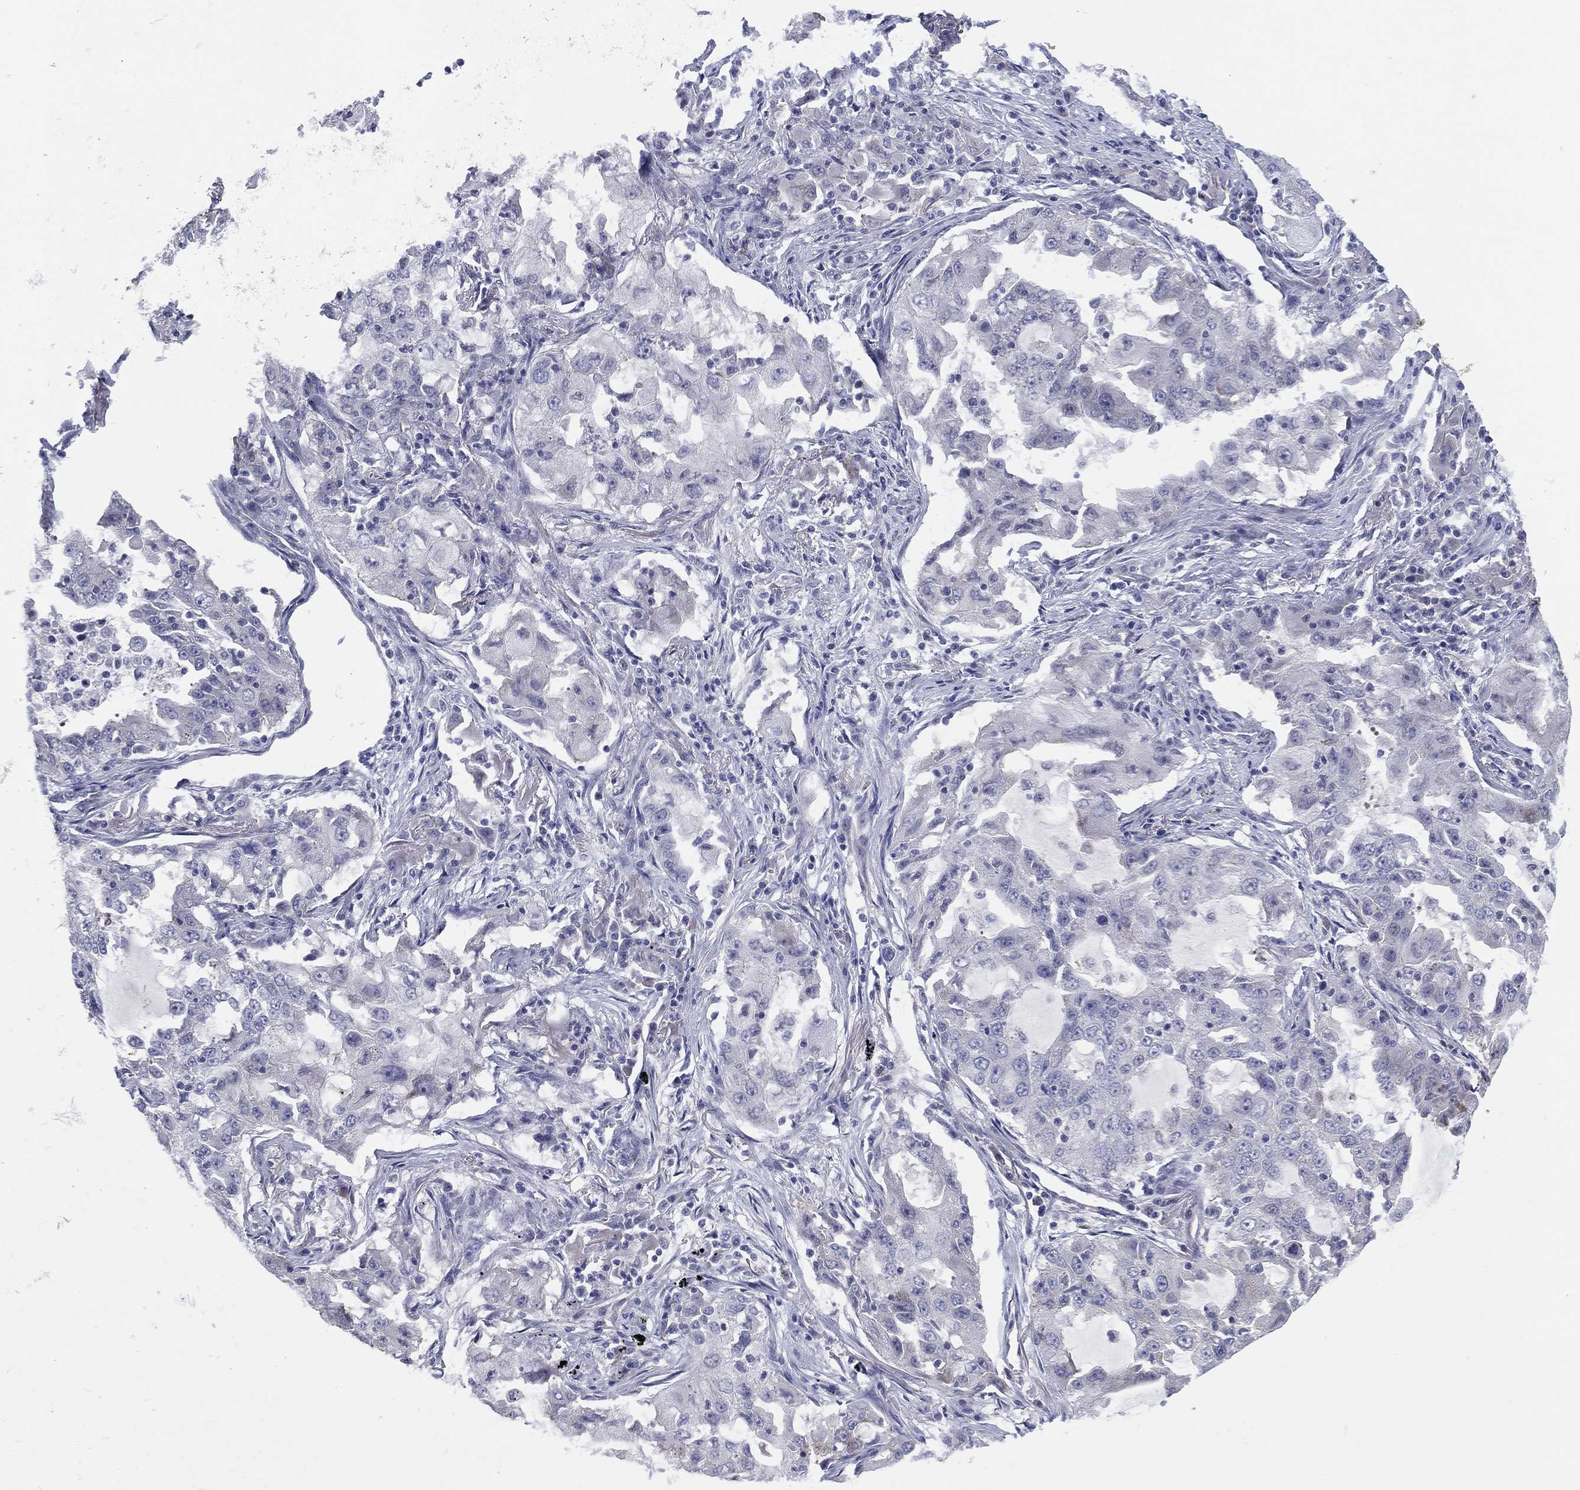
{"staining": {"intensity": "negative", "quantity": "none", "location": "none"}, "tissue": "lung cancer", "cell_type": "Tumor cells", "image_type": "cancer", "snomed": [{"axis": "morphology", "description": "Adenocarcinoma, NOS"}, {"axis": "topography", "description": "Lung"}], "caption": "An image of human lung adenocarcinoma is negative for staining in tumor cells.", "gene": "HEATR4", "patient": {"sex": "female", "age": 61}}